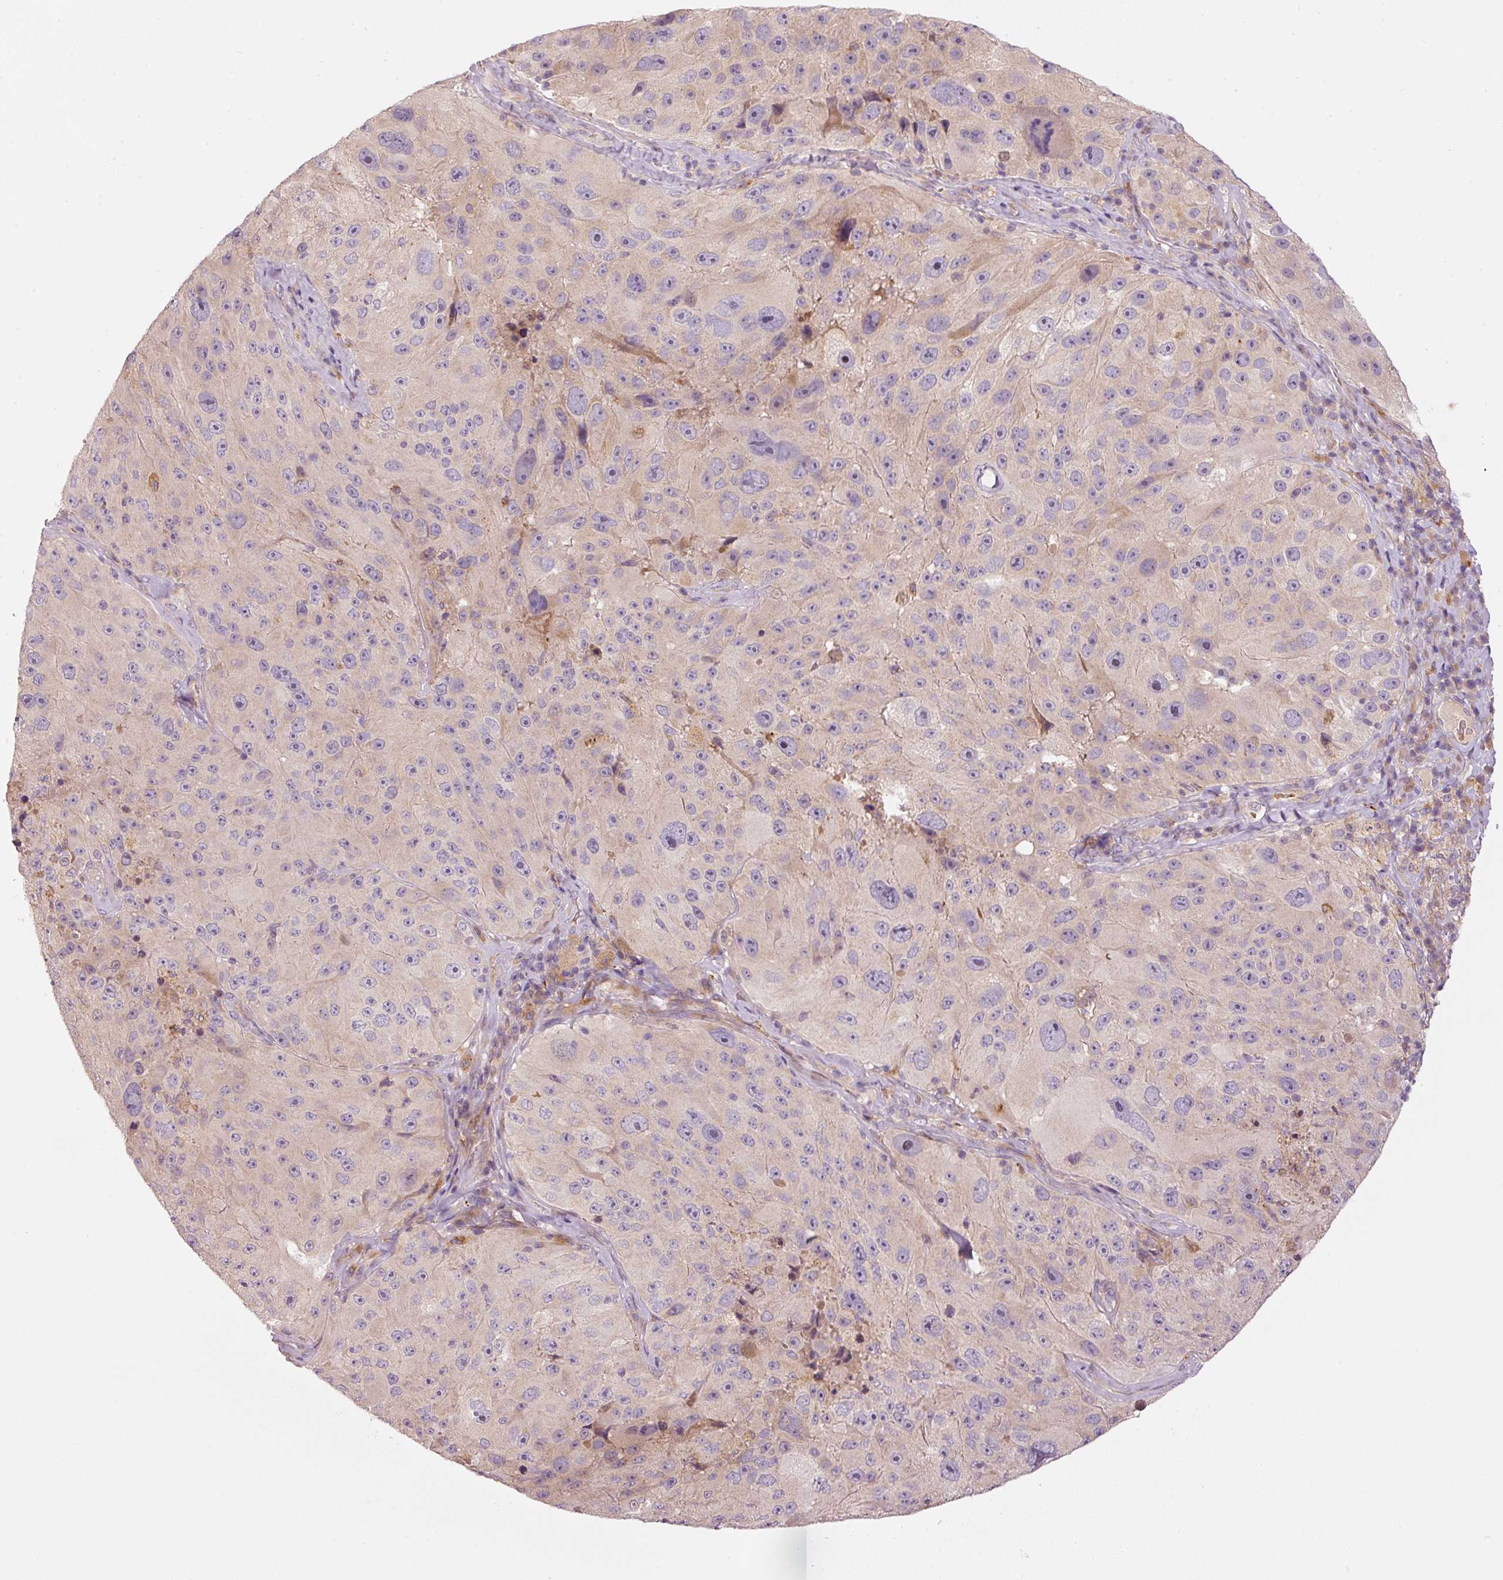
{"staining": {"intensity": "negative", "quantity": "none", "location": "none"}, "tissue": "melanoma", "cell_type": "Tumor cells", "image_type": "cancer", "snomed": [{"axis": "morphology", "description": "Malignant melanoma, Metastatic site"}, {"axis": "topography", "description": "Lymph node"}], "caption": "The image demonstrates no significant staining in tumor cells of melanoma.", "gene": "KLHL21", "patient": {"sex": "male", "age": 62}}